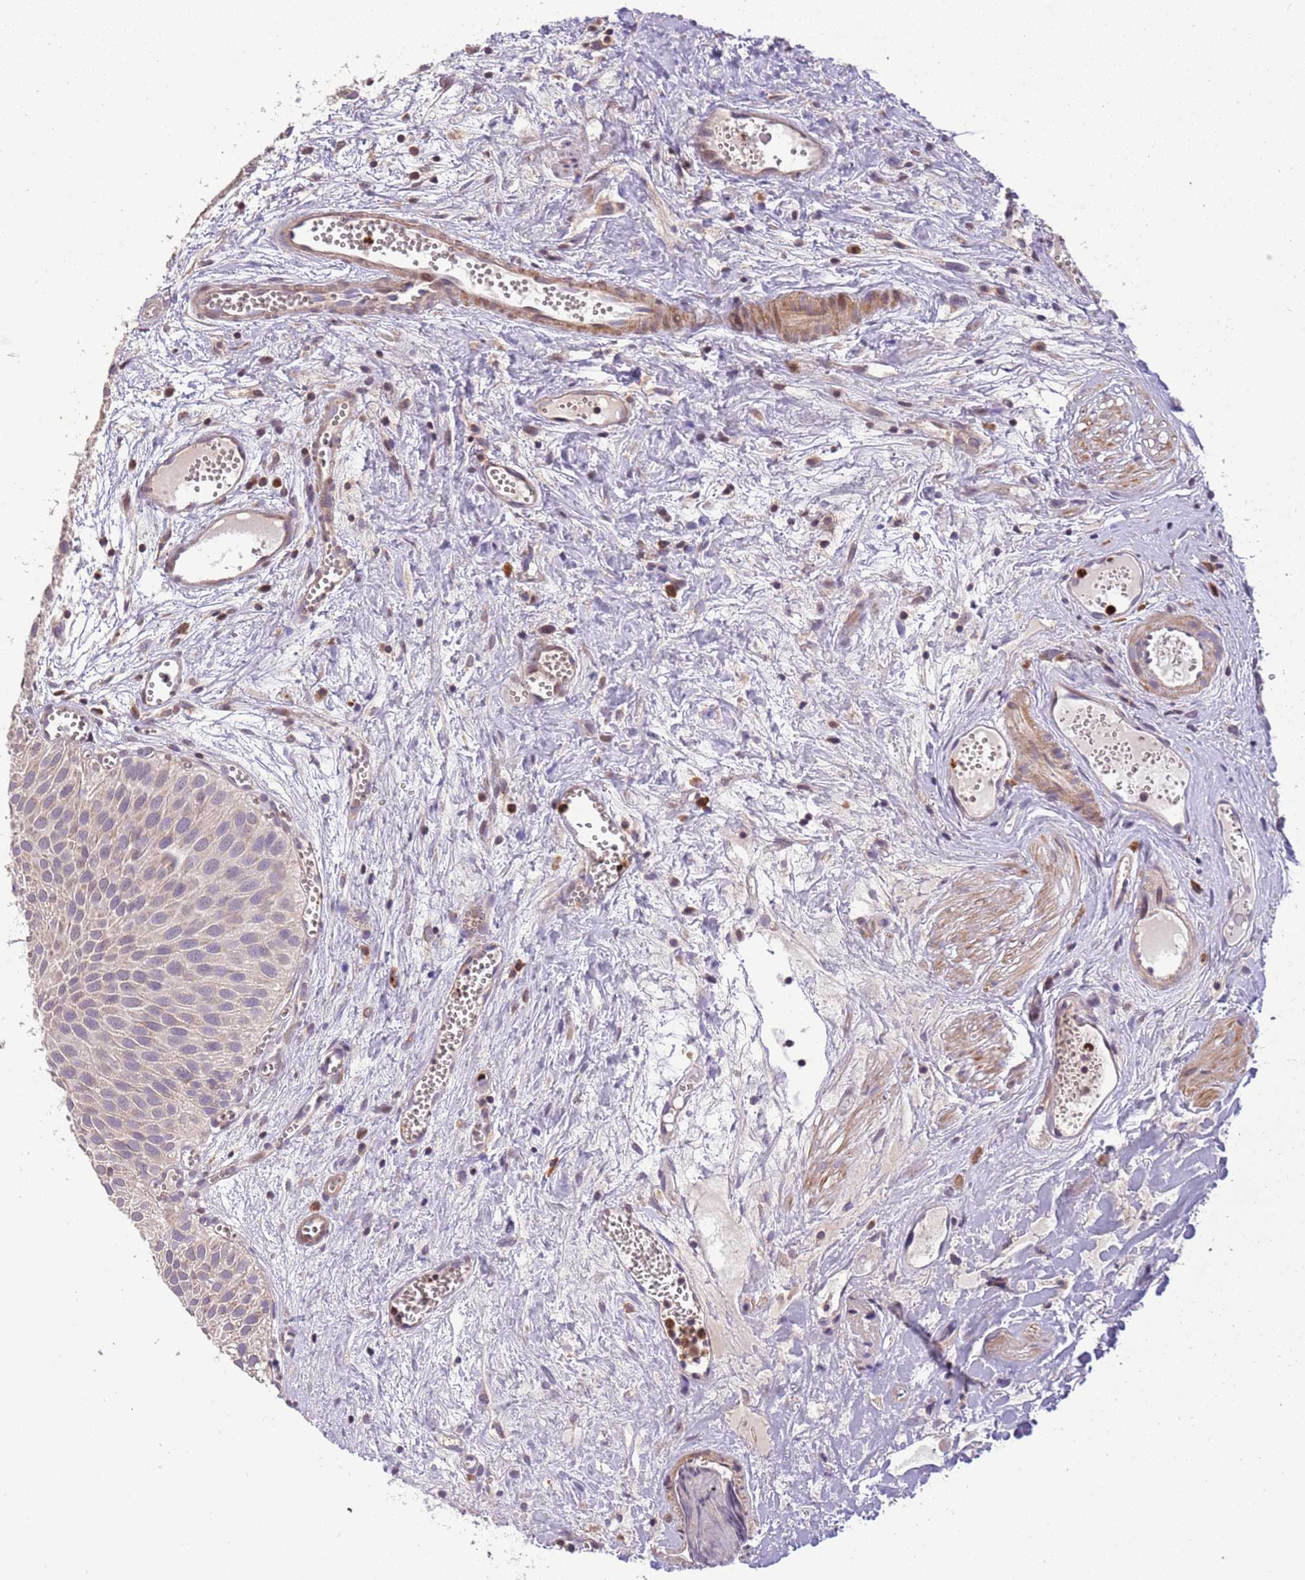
{"staining": {"intensity": "negative", "quantity": "none", "location": "none"}, "tissue": "urothelial cancer", "cell_type": "Tumor cells", "image_type": "cancer", "snomed": [{"axis": "morphology", "description": "Urothelial carcinoma, Low grade"}, {"axis": "topography", "description": "Urinary bladder"}], "caption": "This photomicrograph is of urothelial cancer stained with immunohistochemistry to label a protein in brown with the nuclei are counter-stained blue. There is no positivity in tumor cells. The staining is performed using DAB brown chromogen with nuclei counter-stained in using hematoxylin.", "gene": "SLC16A4", "patient": {"sex": "male", "age": 88}}